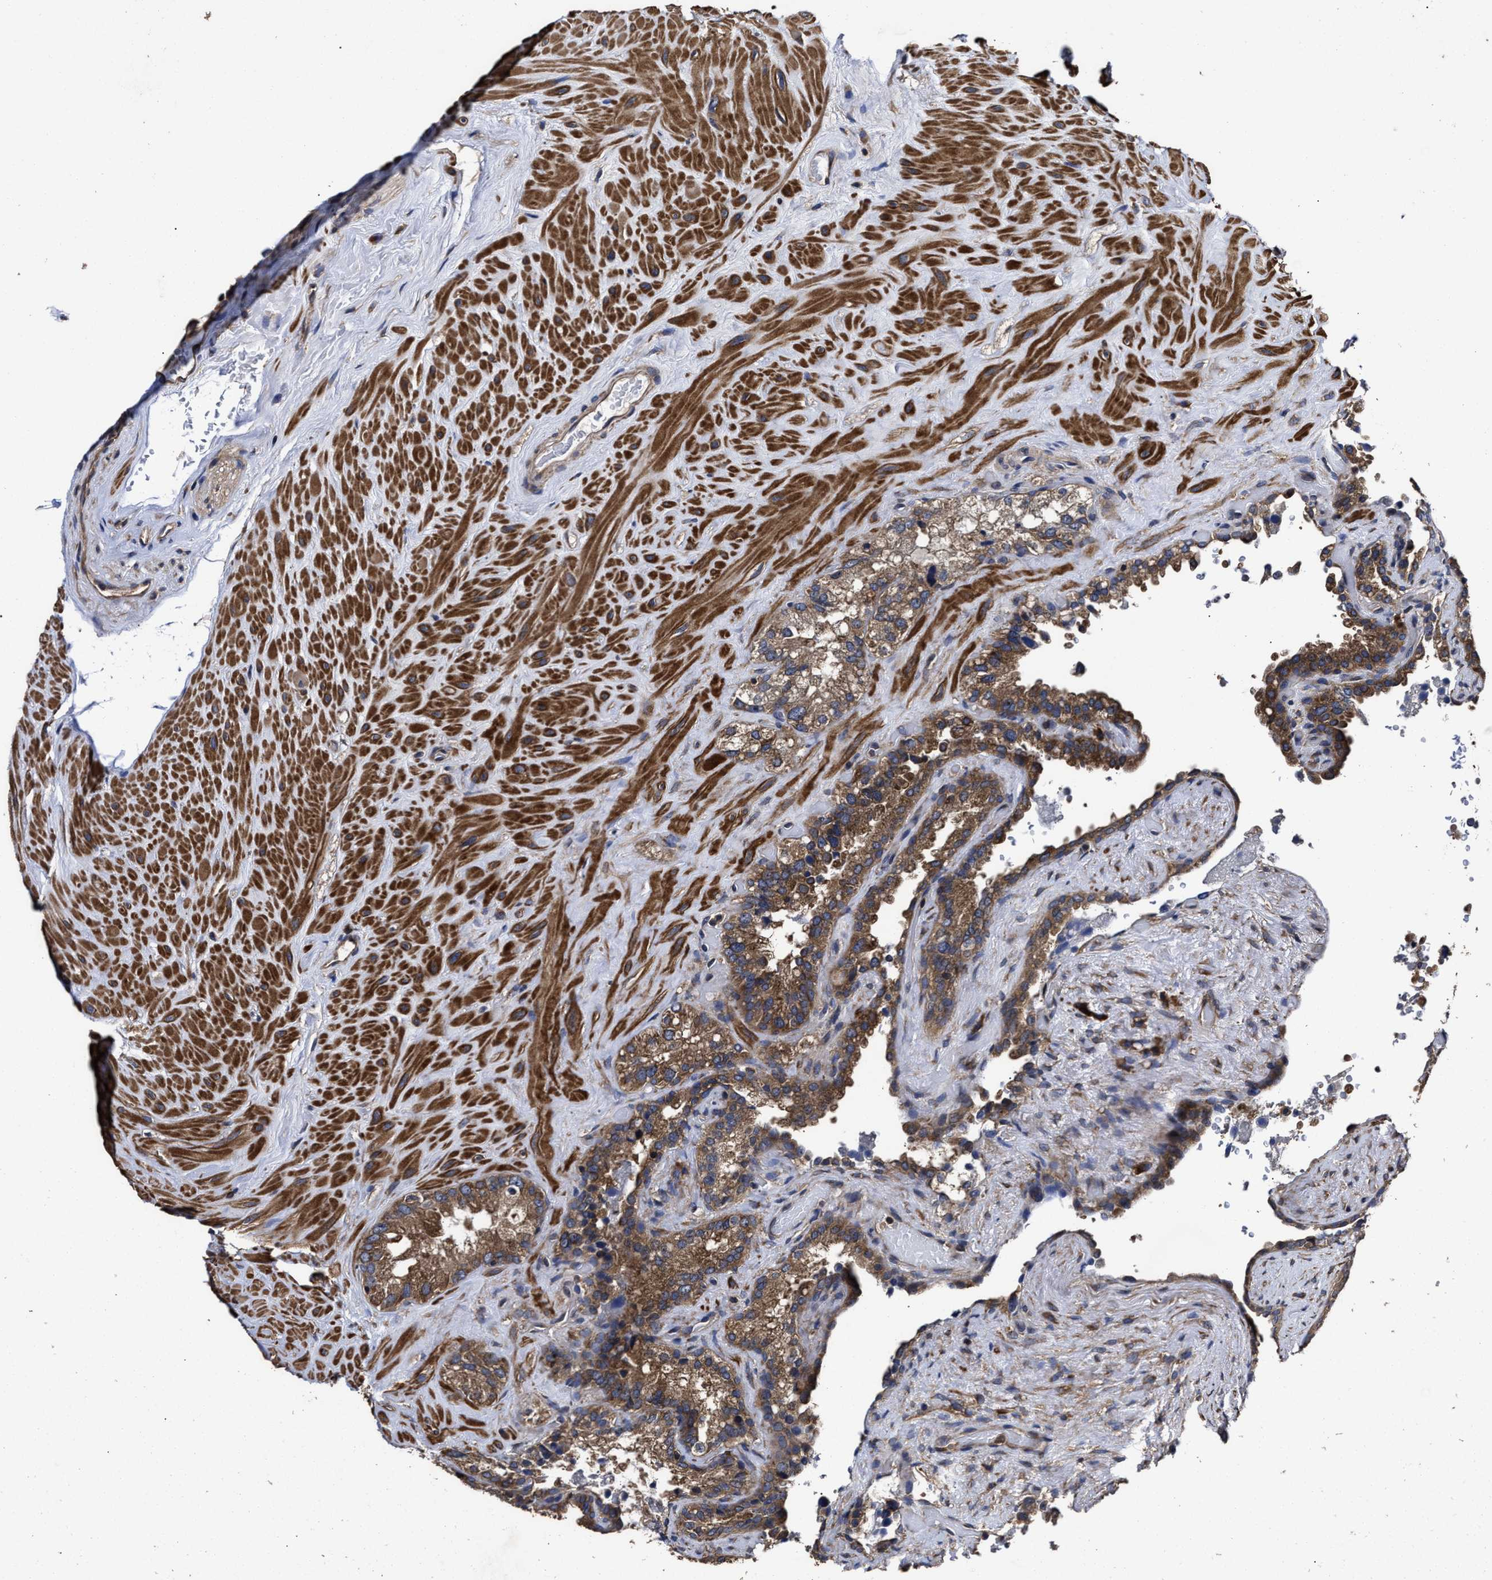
{"staining": {"intensity": "moderate", "quantity": "<25%", "location": "cytoplasmic/membranous"}, "tissue": "seminal vesicle", "cell_type": "Glandular cells", "image_type": "normal", "snomed": [{"axis": "morphology", "description": "Normal tissue, NOS"}, {"axis": "topography", "description": "Seminal veicle"}], "caption": "A micrograph of seminal vesicle stained for a protein shows moderate cytoplasmic/membranous brown staining in glandular cells.", "gene": "AVEN", "patient": {"sex": "male", "age": 68}}